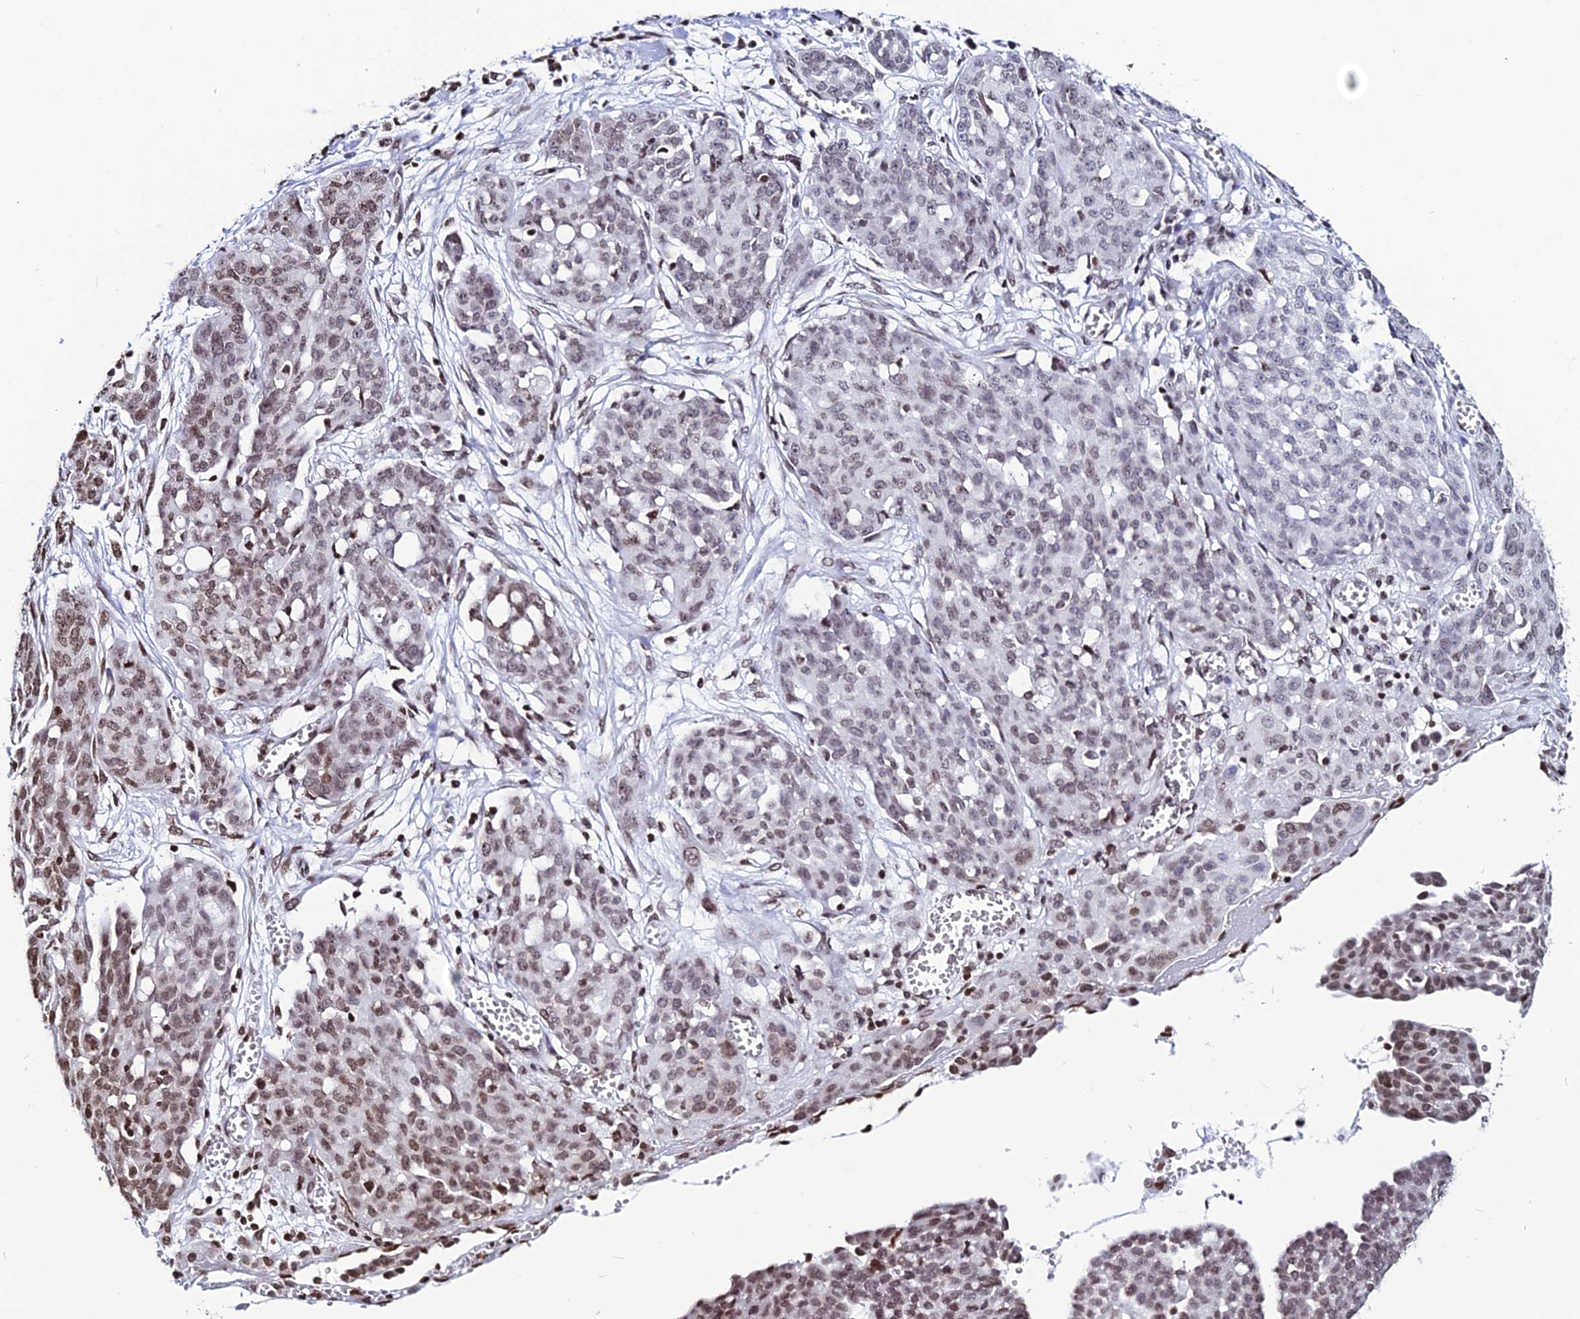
{"staining": {"intensity": "moderate", "quantity": ">75%", "location": "nuclear"}, "tissue": "ovarian cancer", "cell_type": "Tumor cells", "image_type": "cancer", "snomed": [{"axis": "morphology", "description": "Cystadenocarcinoma, serous, NOS"}, {"axis": "topography", "description": "Soft tissue"}, {"axis": "topography", "description": "Ovary"}], "caption": "This photomicrograph shows immunohistochemistry staining of human ovarian serous cystadenocarcinoma, with medium moderate nuclear positivity in approximately >75% of tumor cells.", "gene": "MACROH2A2", "patient": {"sex": "female", "age": 57}}